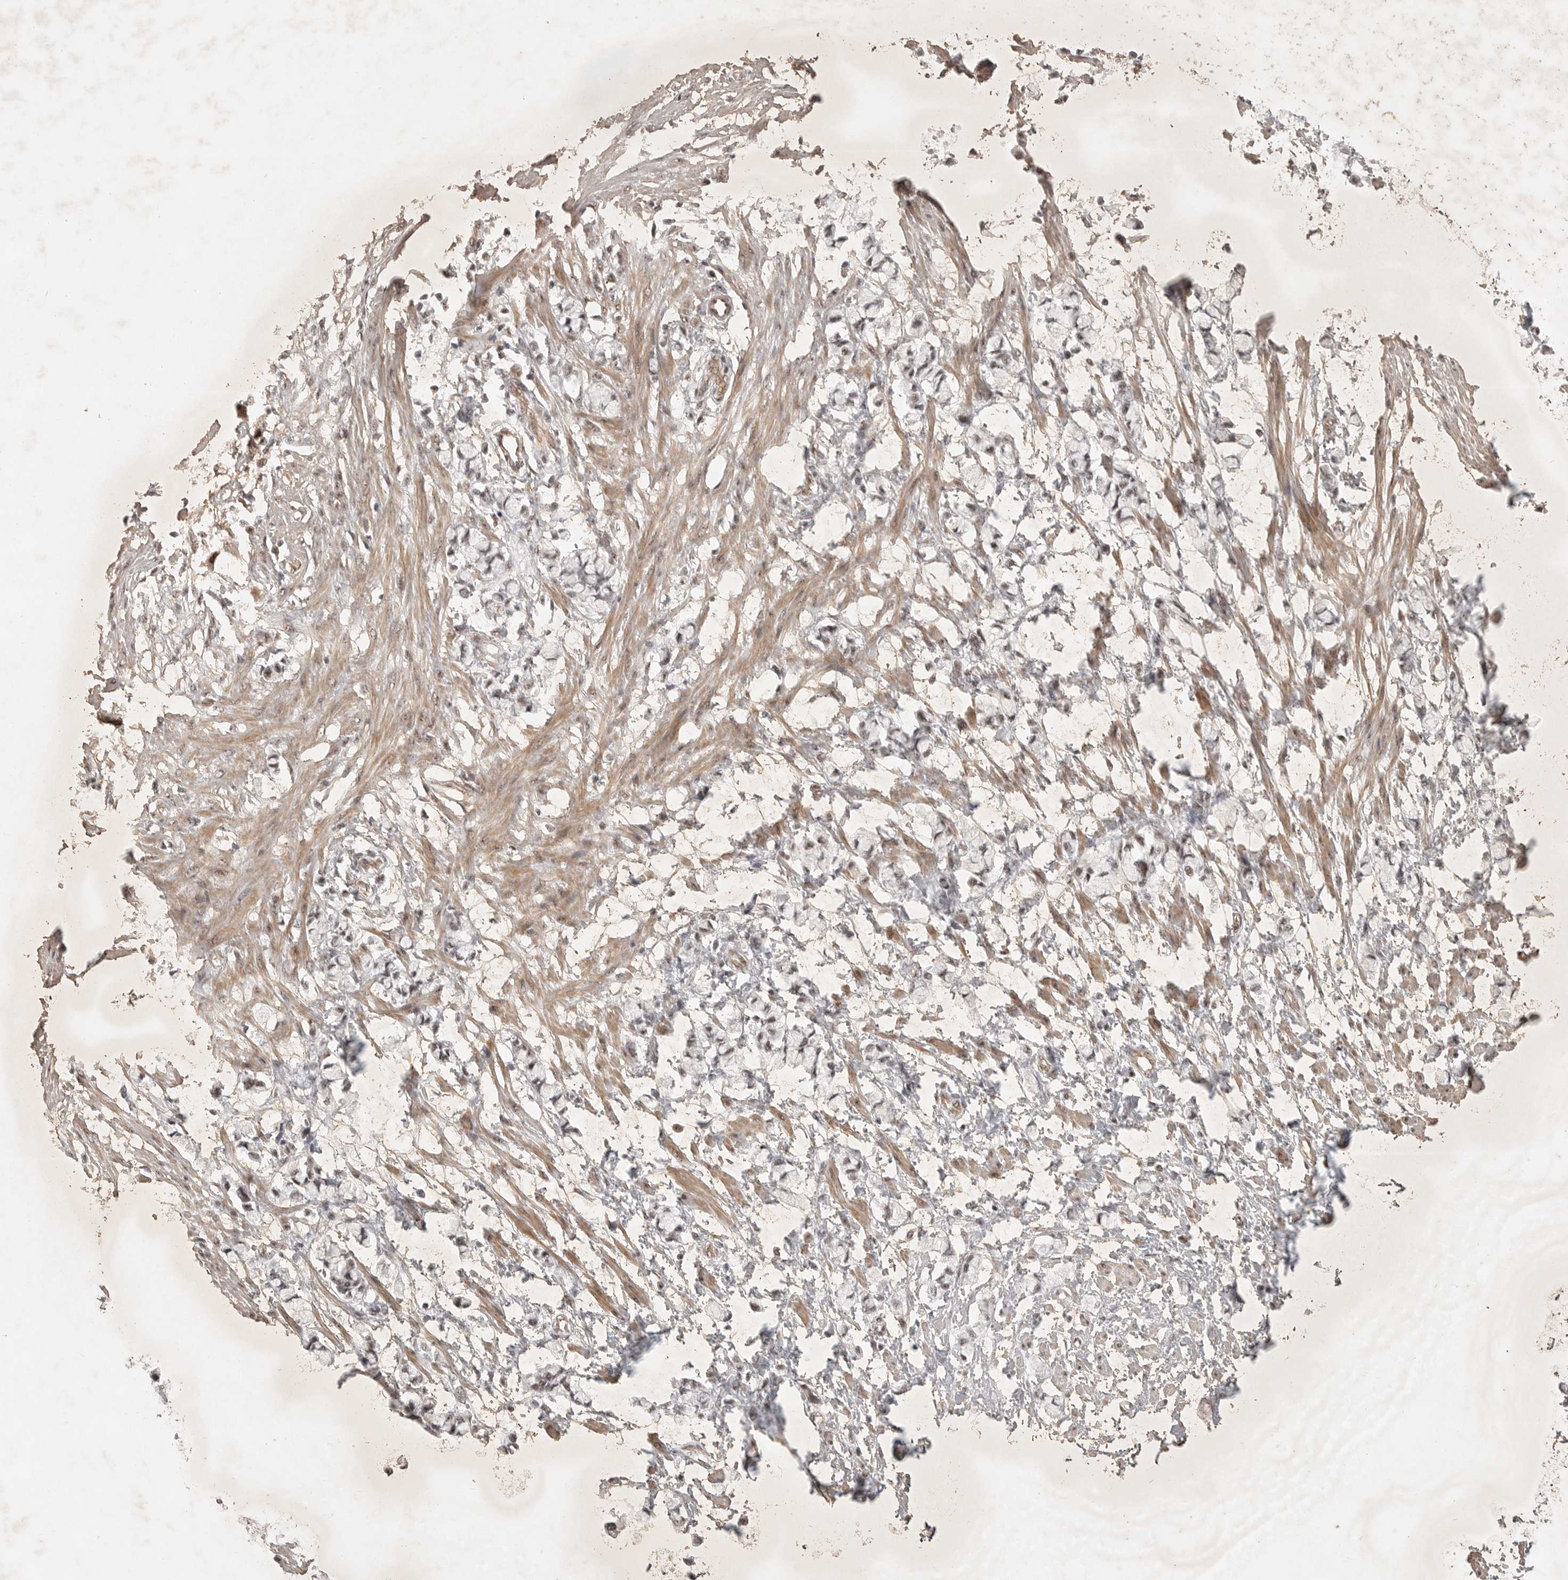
{"staining": {"intensity": "moderate", "quantity": ">75%", "location": "cytoplasmic/membranous,nuclear"}, "tissue": "smooth muscle", "cell_type": "Smooth muscle cells", "image_type": "normal", "snomed": [{"axis": "morphology", "description": "Normal tissue, NOS"}, {"axis": "morphology", "description": "Adenocarcinoma, NOS"}, {"axis": "topography", "description": "Smooth muscle"}, {"axis": "topography", "description": "Colon"}], "caption": "Immunohistochemistry (IHC) (DAB (3,3'-diaminobenzidine)) staining of benign human smooth muscle demonstrates moderate cytoplasmic/membranous,nuclear protein expression in approximately >75% of smooth muscle cells.", "gene": "POMP", "patient": {"sex": "male", "age": 14}}